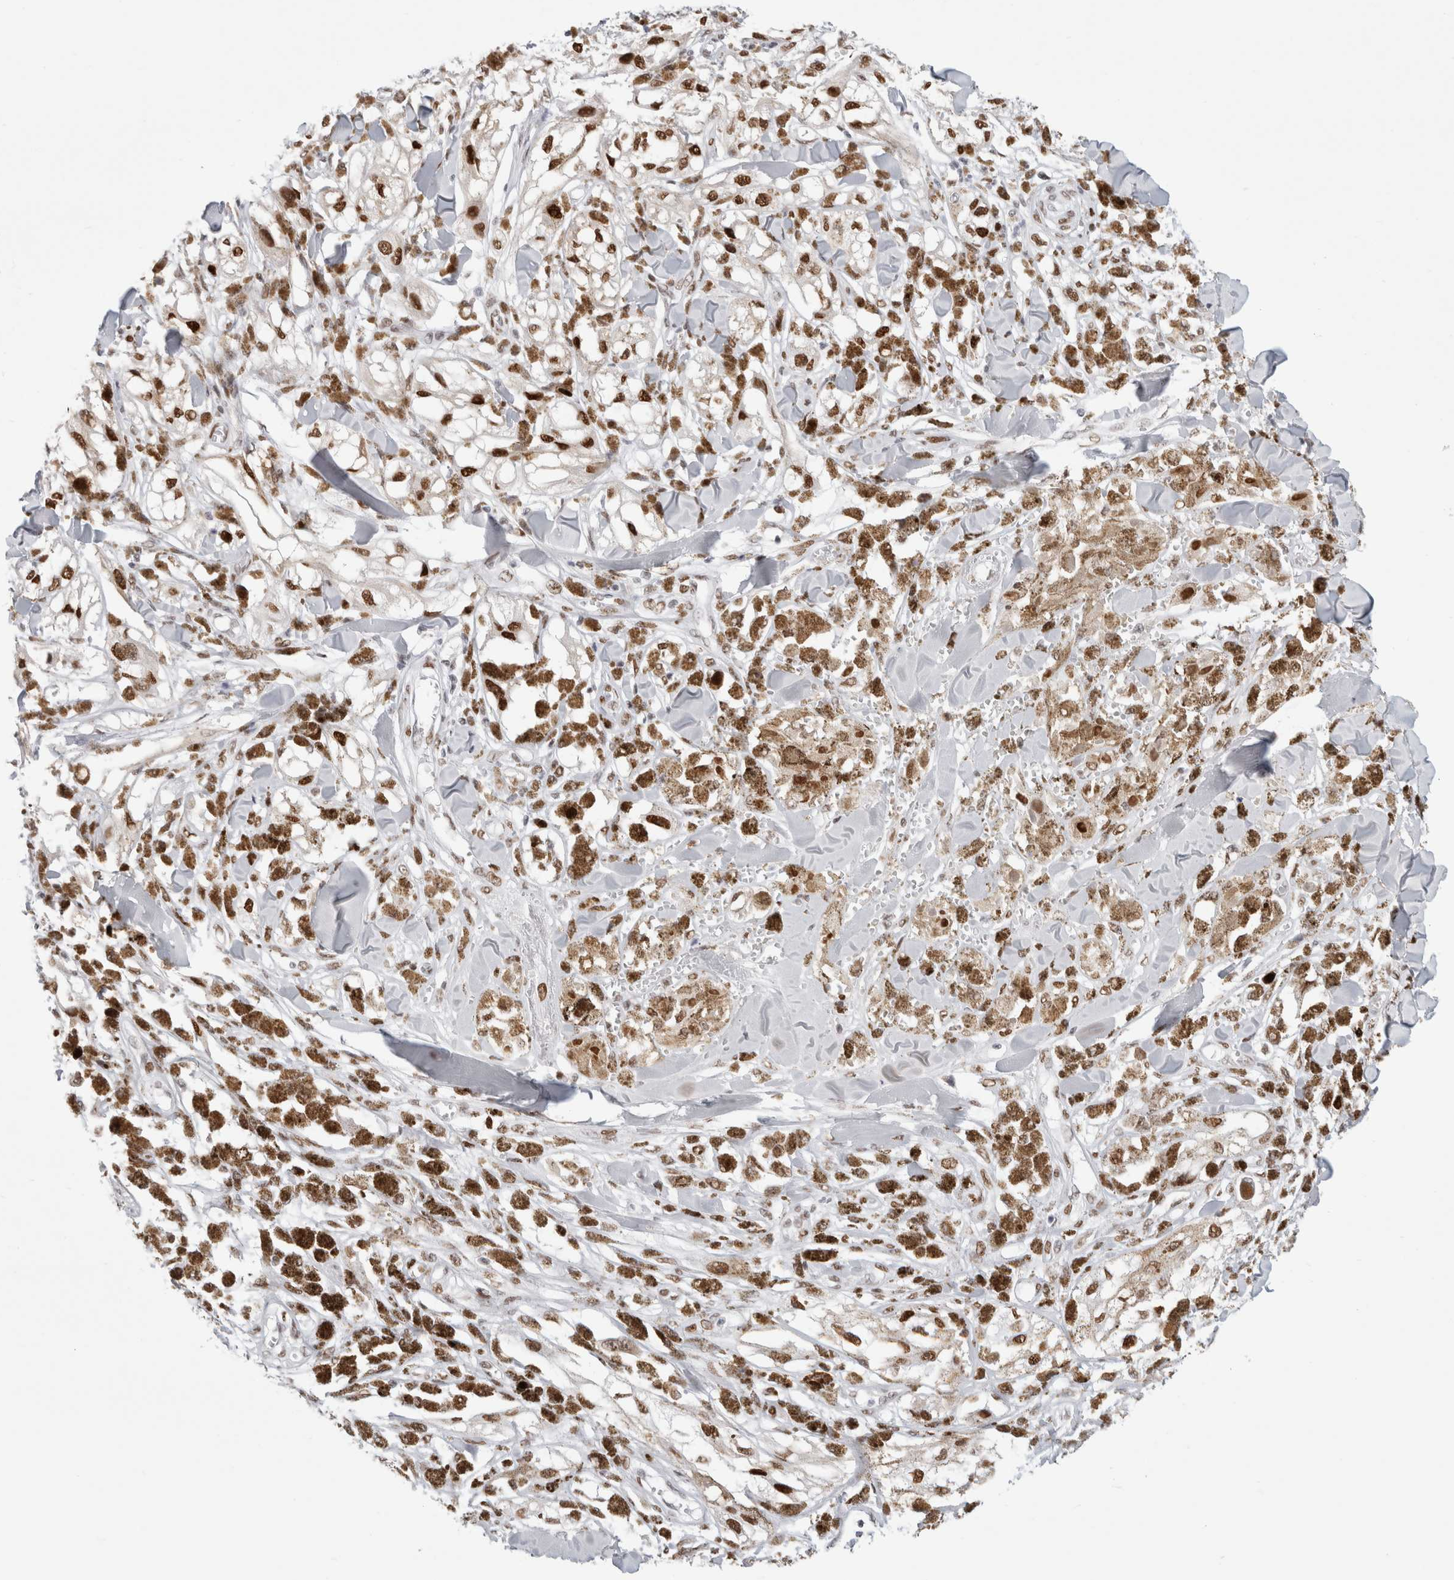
{"staining": {"intensity": "strong", "quantity": ">75%", "location": "nuclear"}, "tissue": "melanoma", "cell_type": "Tumor cells", "image_type": "cancer", "snomed": [{"axis": "morphology", "description": "Malignant melanoma, NOS"}, {"axis": "topography", "description": "Skin"}], "caption": "Melanoma stained for a protein (brown) demonstrates strong nuclear positive positivity in approximately >75% of tumor cells.", "gene": "SMARCC1", "patient": {"sex": "male", "age": 88}}